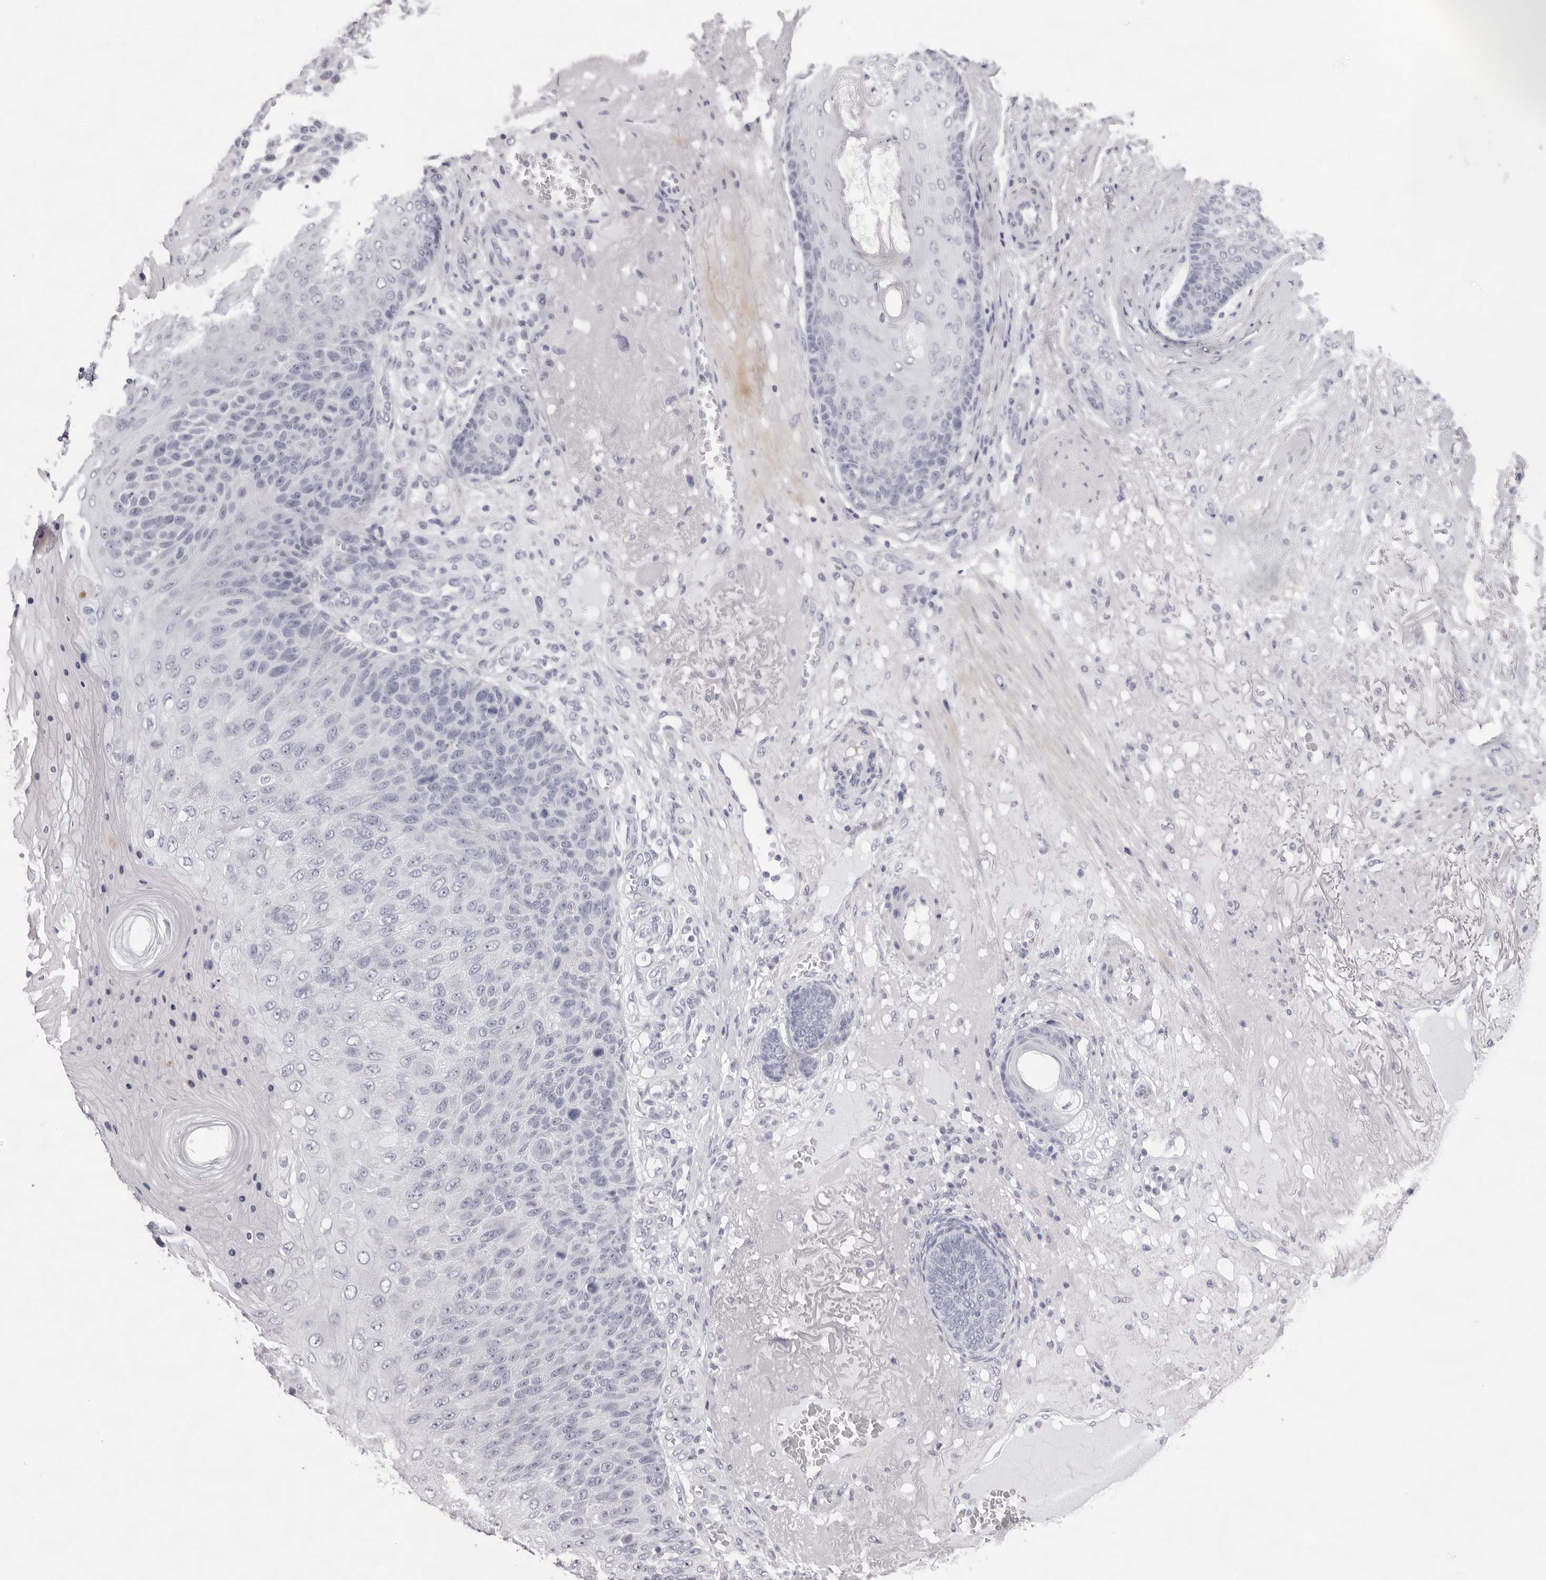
{"staining": {"intensity": "negative", "quantity": "none", "location": "none"}, "tissue": "skin cancer", "cell_type": "Tumor cells", "image_type": "cancer", "snomed": [{"axis": "morphology", "description": "Squamous cell carcinoma, NOS"}, {"axis": "topography", "description": "Skin"}], "caption": "A micrograph of skin cancer stained for a protein shows no brown staining in tumor cells.", "gene": "SPTA1", "patient": {"sex": "female", "age": 88}}